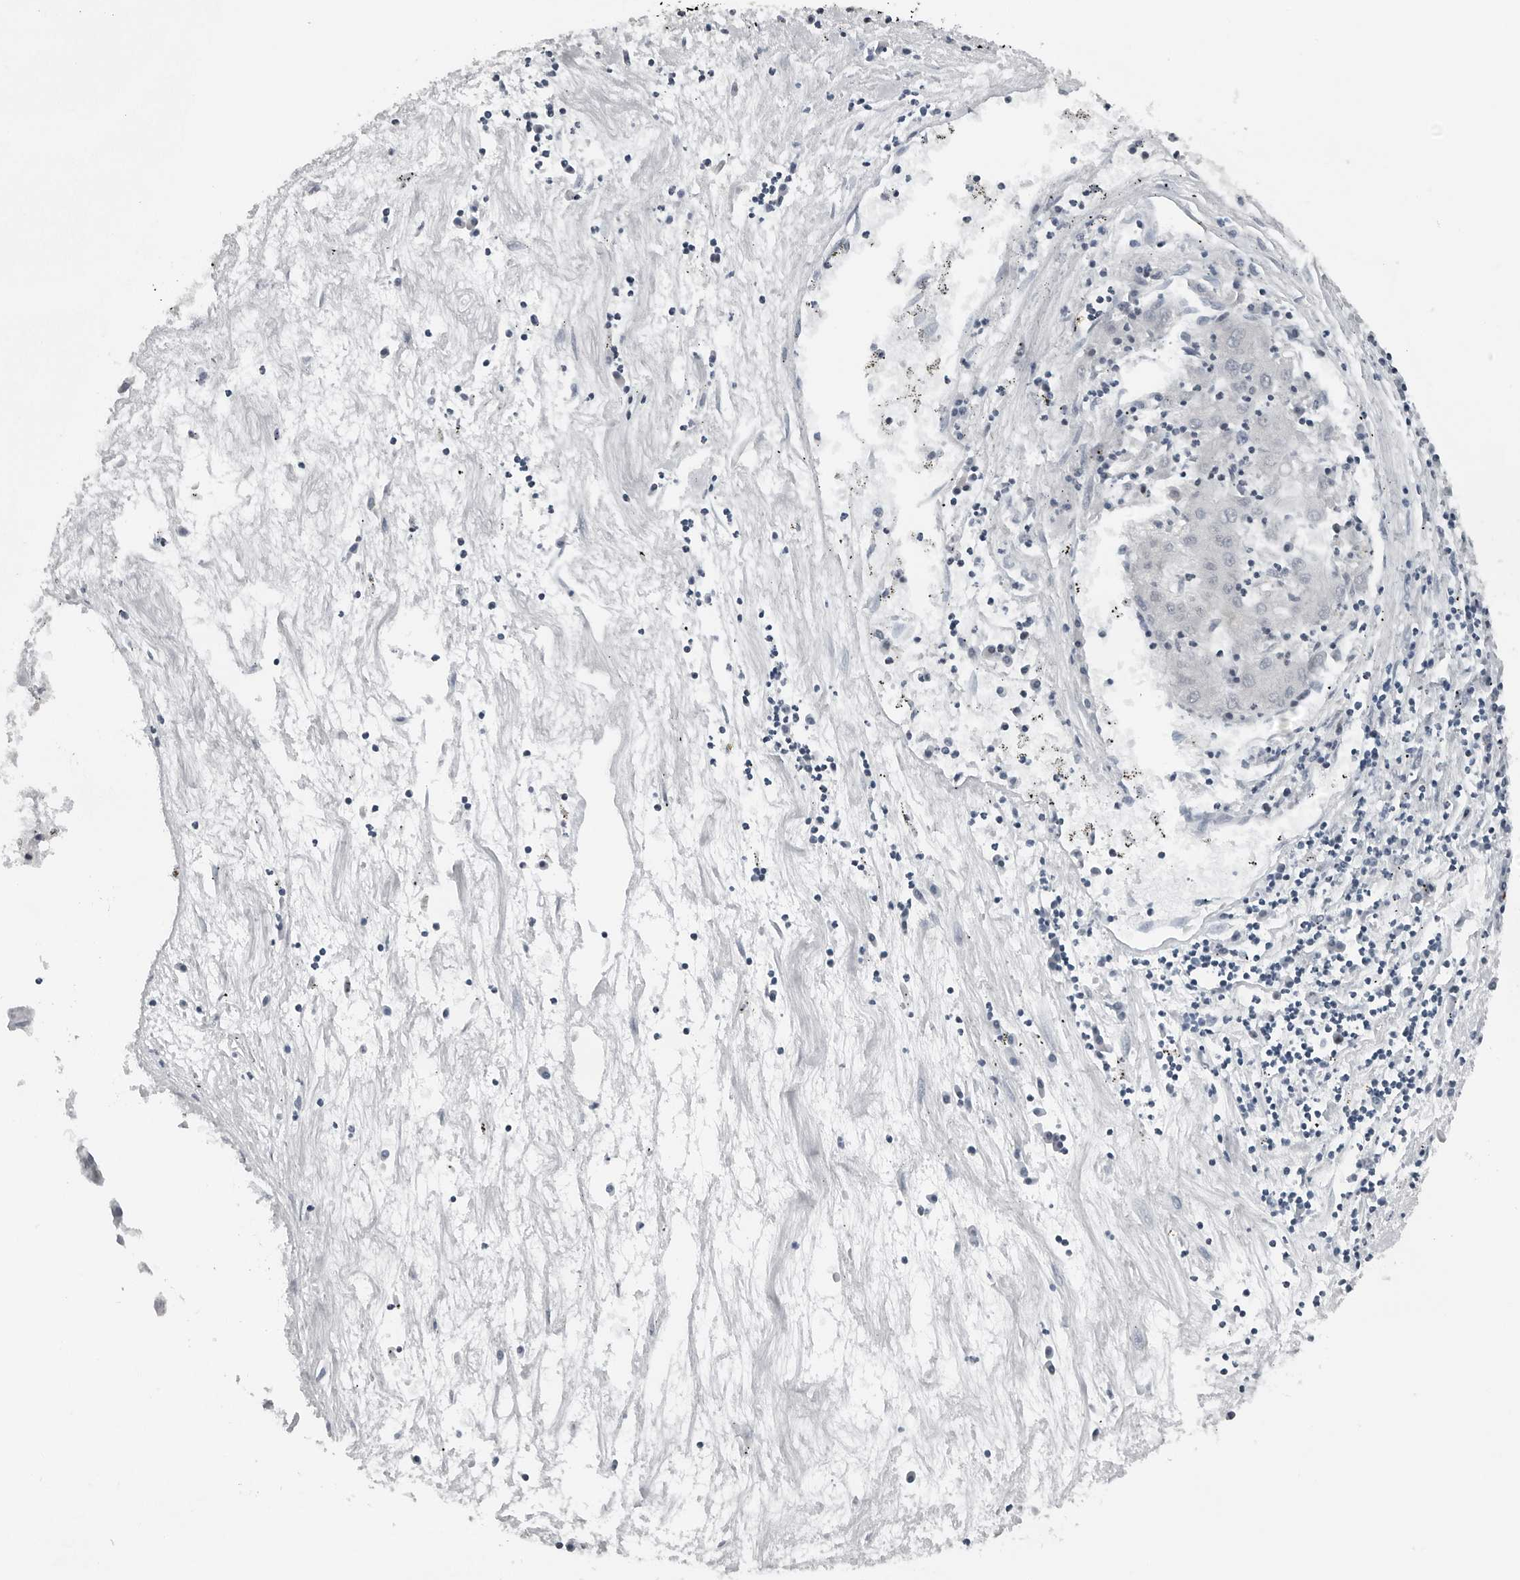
{"staining": {"intensity": "negative", "quantity": "none", "location": "none"}, "tissue": "liver cancer", "cell_type": "Tumor cells", "image_type": "cancer", "snomed": [{"axis": "morphology", "description": "Carcinoma, Hepatocellular, NOS"}, {"axis": "topography", "description": "Liver"}], "caption": "DAB (3,3'-diaminobenzidine) immunohistochemical staining of human hepatocellular carcinoma (liver) displays no significant staining in tumor cells.", "gene": "PPP1R42", "patient": {"sex": "male", "age": 72}}